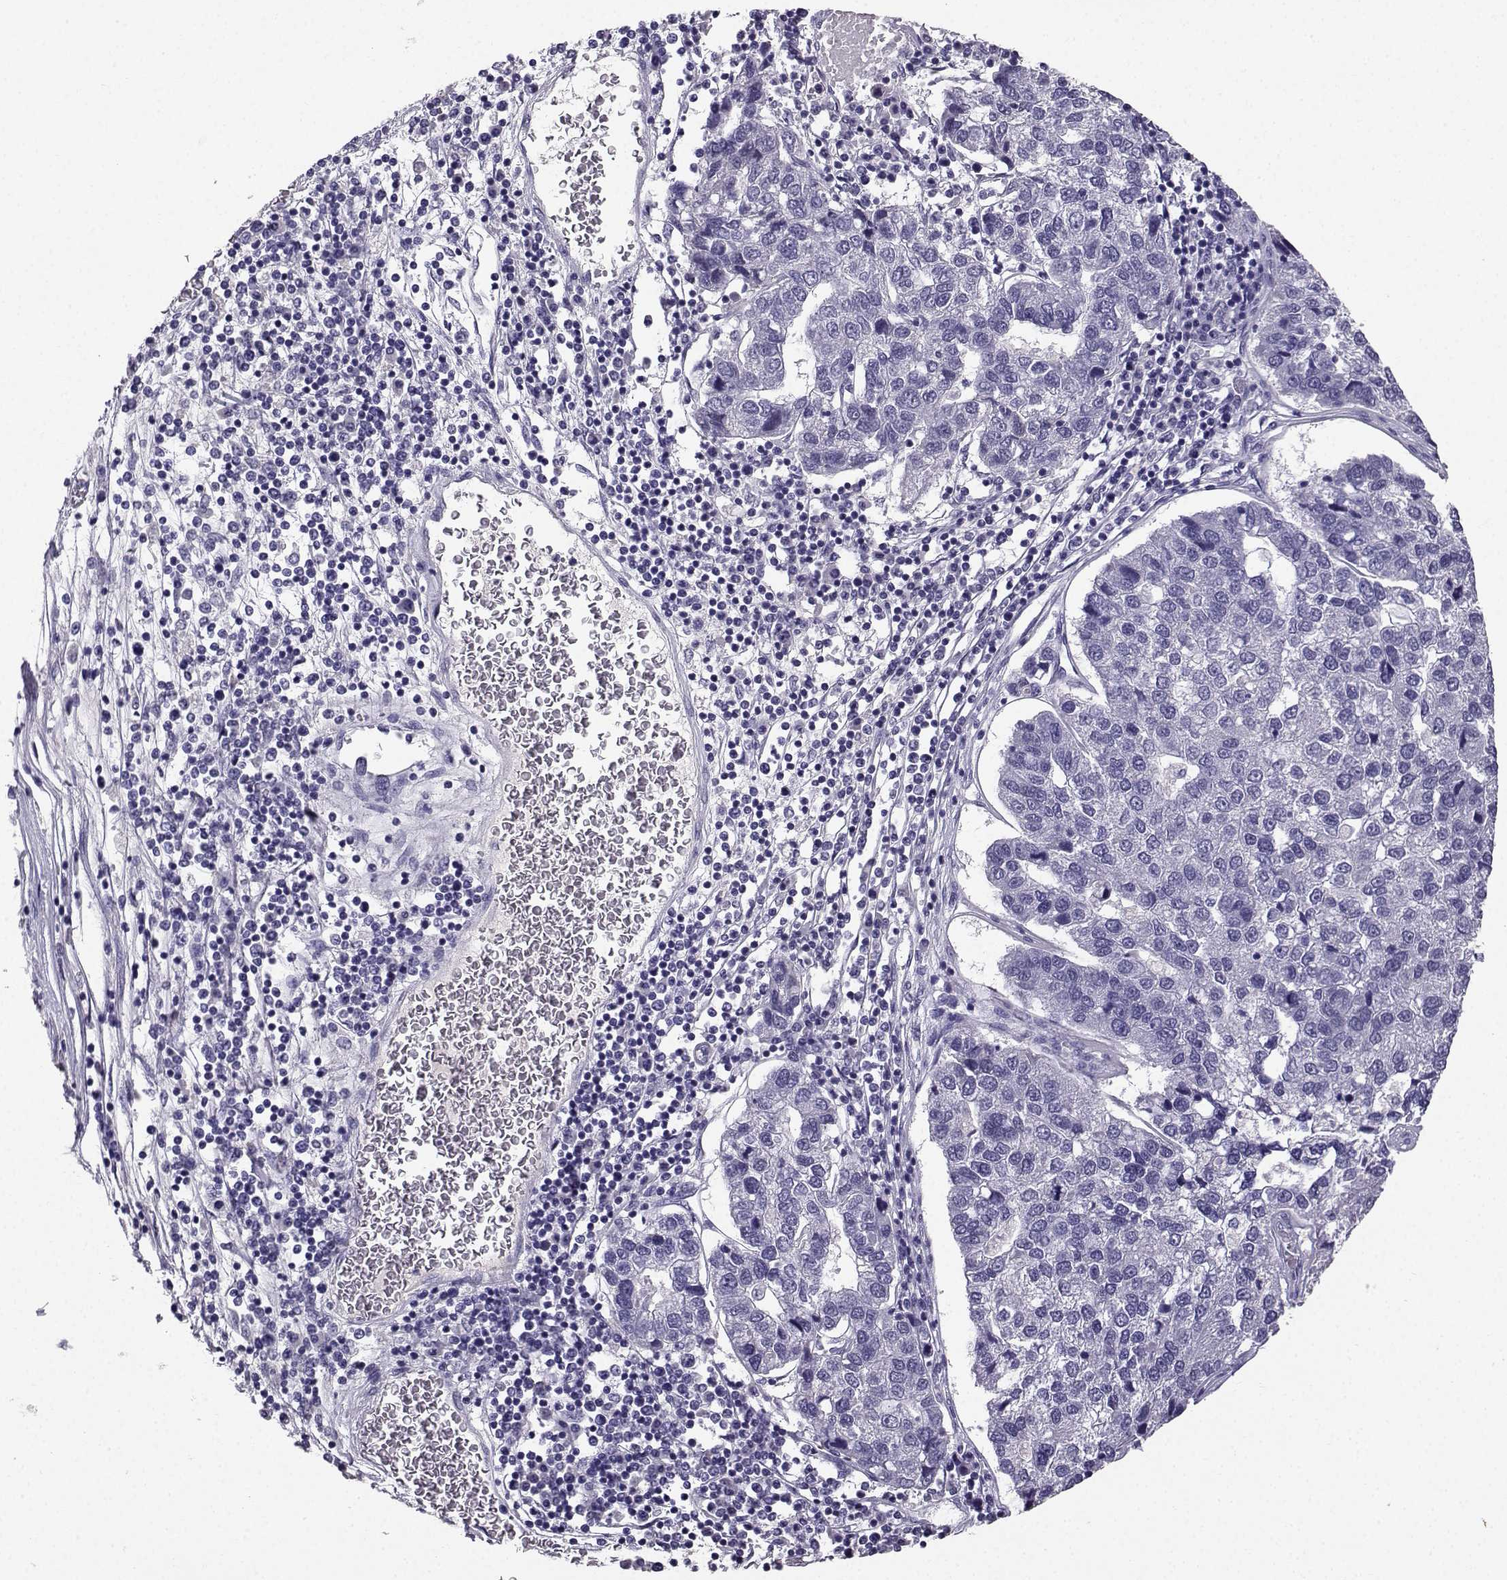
{"staining": {"intensity": "negative", "quantity": "none", "location": "none"}, "tissue": "pancreatic cancer", "cell_type": "Tumor cells", "image_type": "cancer", "snomed": [{"axis": "morphology", "description": "Adenocarcinoma, NOS"}, {"axis": "topography", "description": "Pancreas"}], "caption": "The image reveals no staining of tumor cells in pancreatic adenocarcinoma.", "gene": "SPAG11B", "patient": {"sex": "female", "age": 61}}